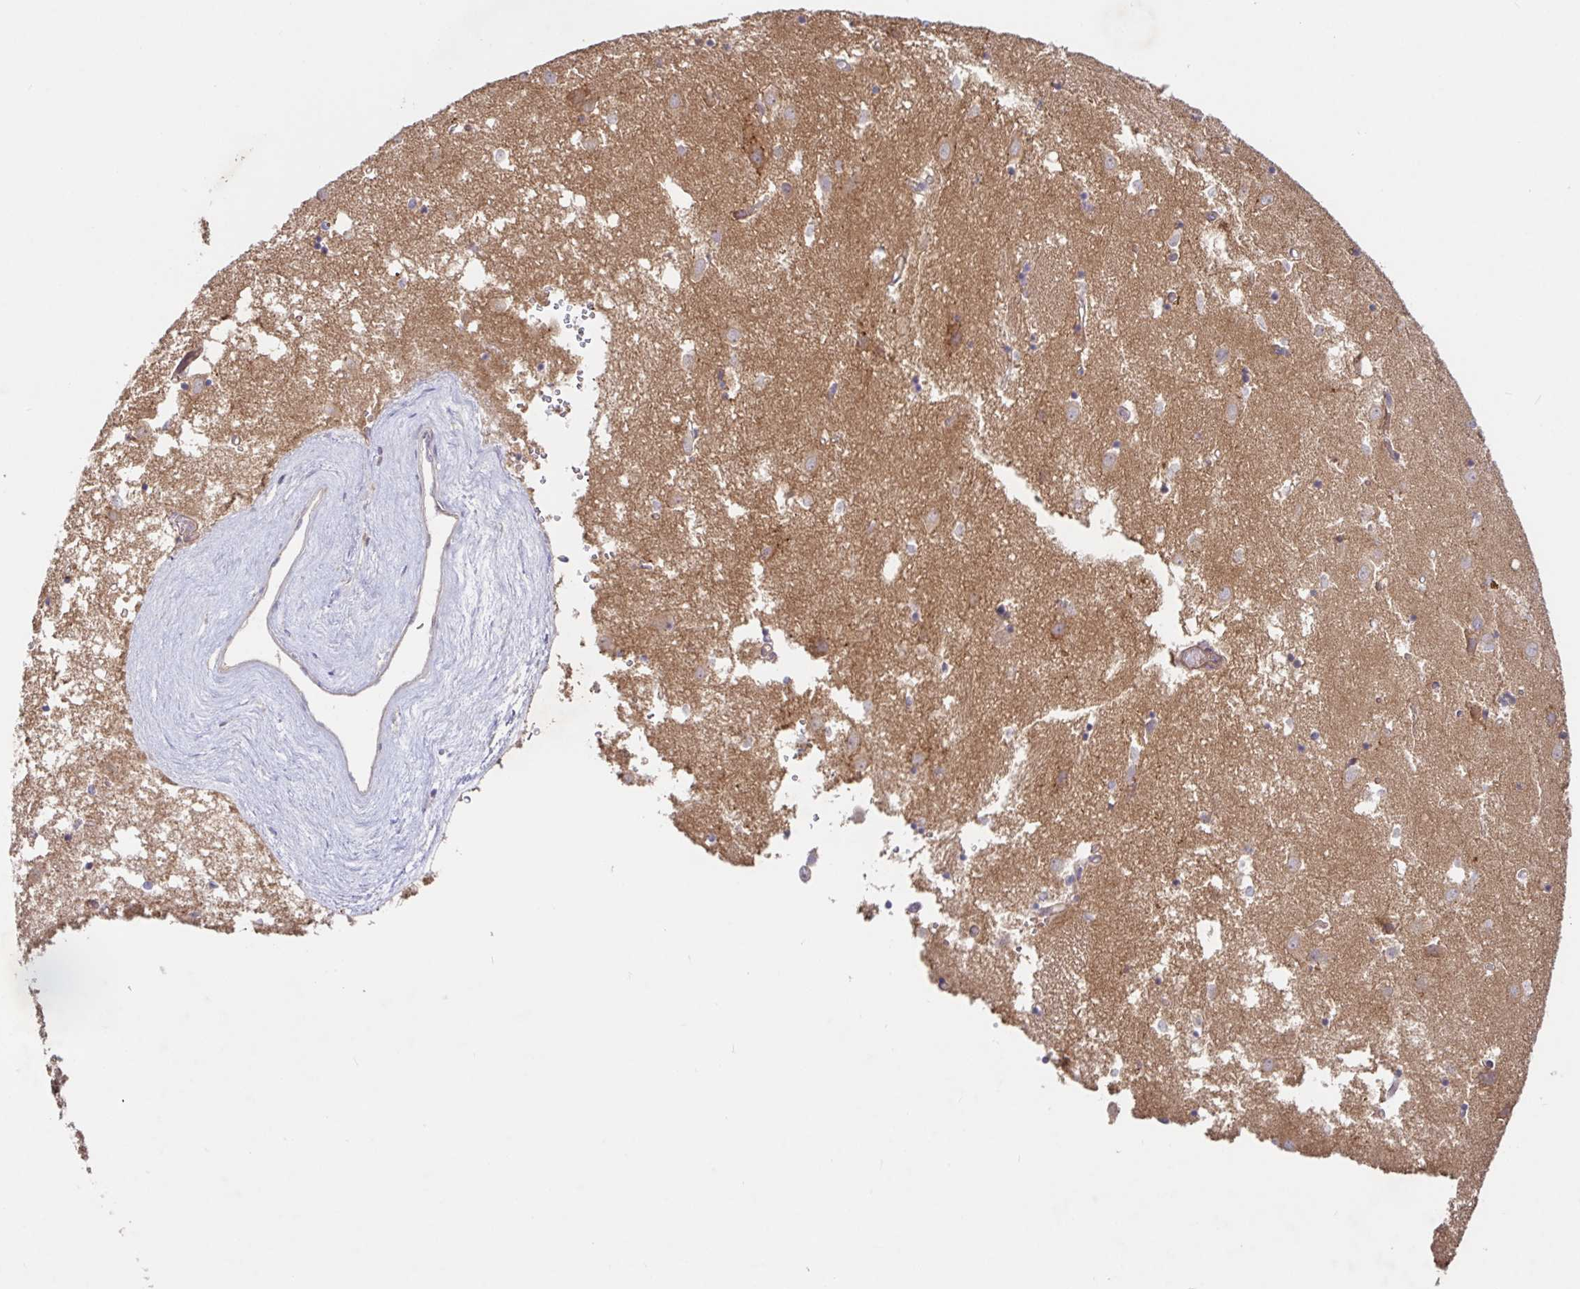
{"staining": {"intensity": "weak", "quantity": "<25%", "location": "cytoplasmic/membranous"}, "tissue": "caudate", "cell_type": "Glial cells", "image_type": "normal", "snomed": [{"axis": "morphology", "description": "Normal tissue, NOS"}, {"axis": "topography", "description": "Lateral ventricle wall"}], "caption": "Immunohistochemistry micrograph of benign caudate: human caudate stained with DAB (3,3'-diaminobenzidine) demonstrates no significant protein expression in glial cells.", "gene": "AACS", "patient": {"sex": "male", "age": 70}}